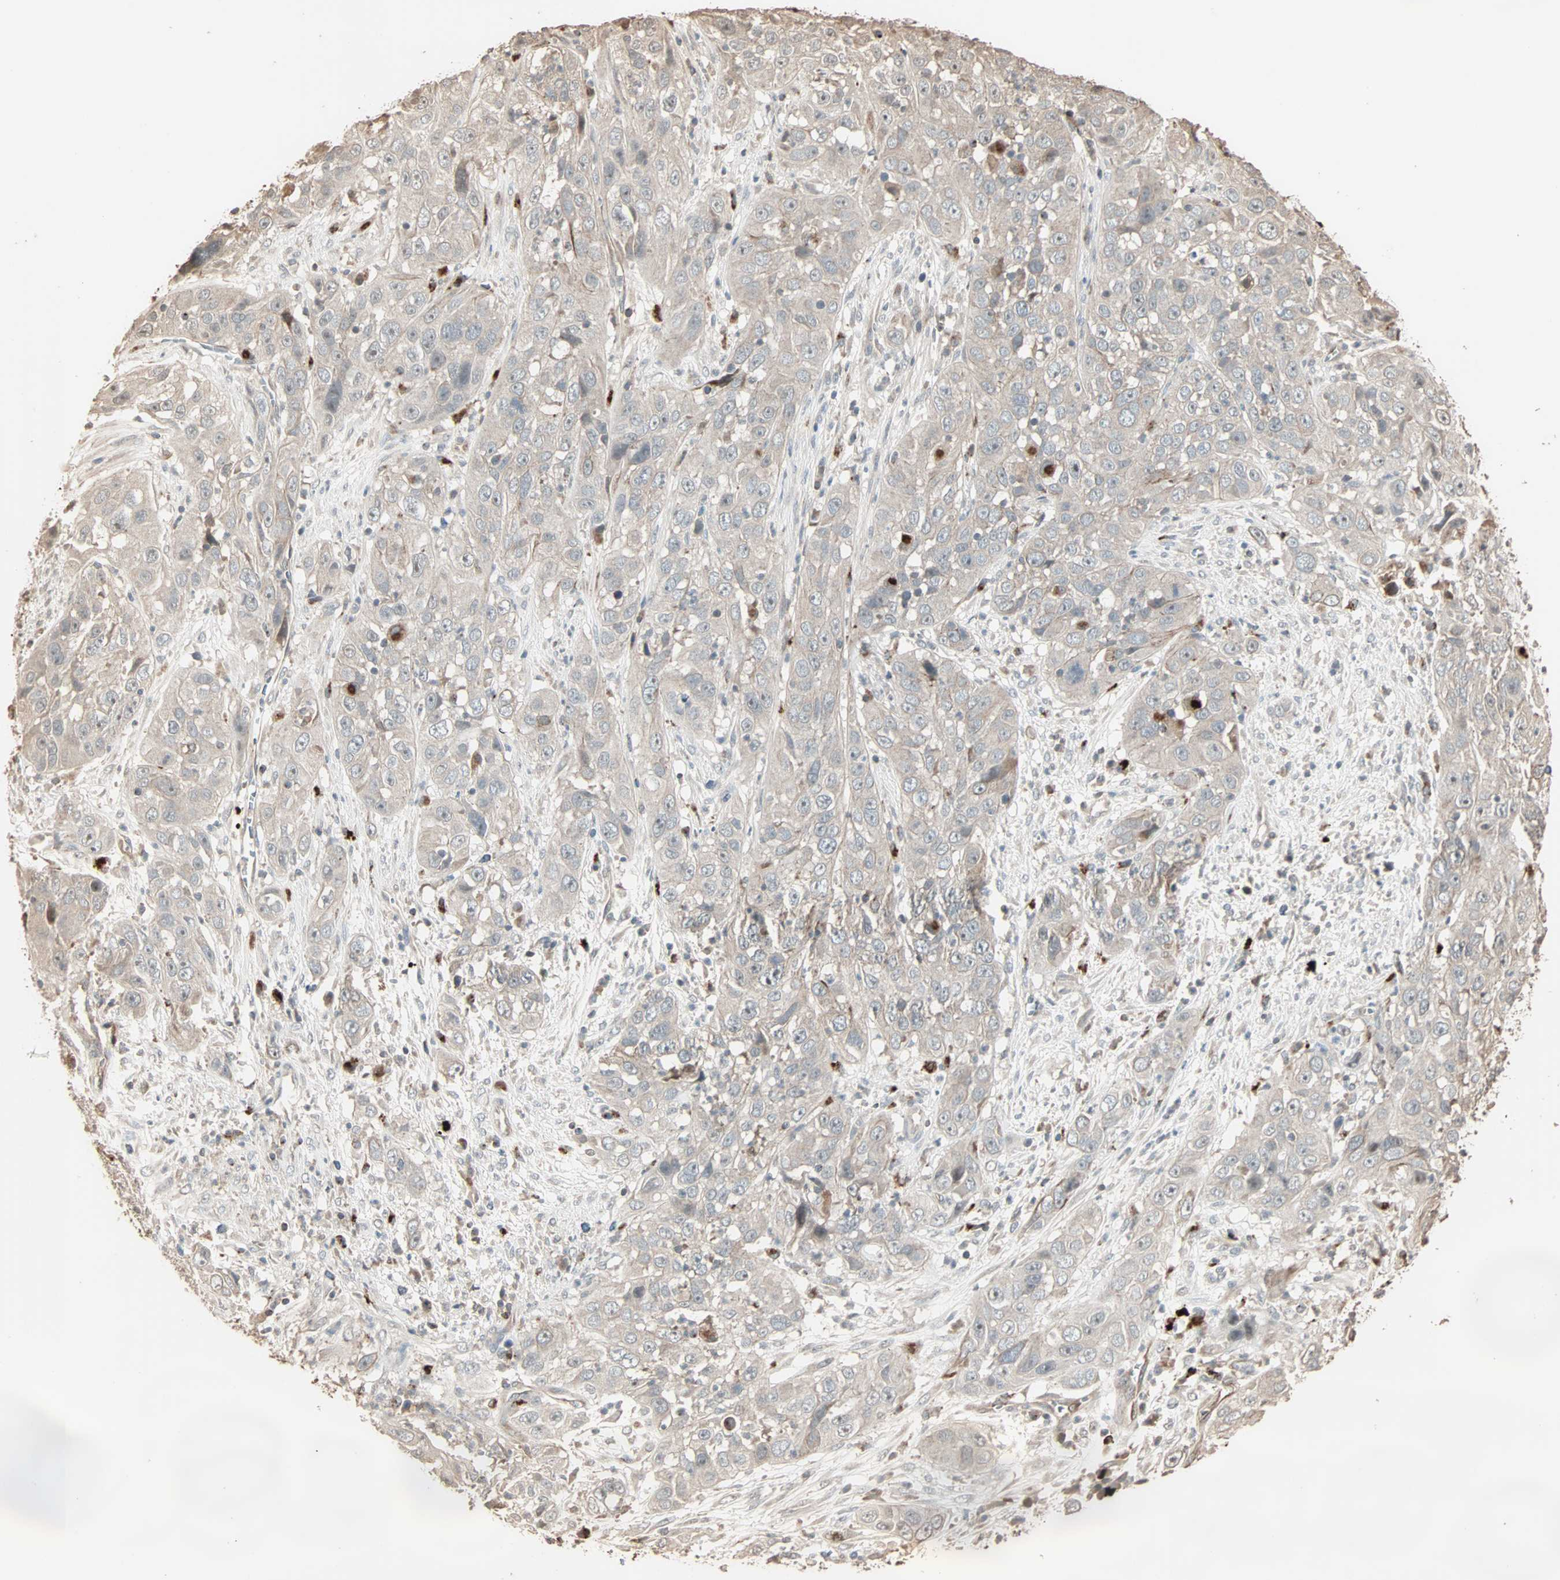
{"staining": {"intensity": "weak", "quantity": "25%-75%", "location": "cytoplasmic/membranous"}, "tissue": "cervical cancer", "cell_type": "Tumor cells", "image_type": "cancer", "snomed": [{"axis": "morphology", "description": "Squamous cell carcinoma, NOS"}, {"axis": "topography", "description": "Cervix"}], "caption": "This image exhibits cervical squamous cell carcinoma stained with immunohistochemistry to label a protein in brown. The cytoplasmic/membranous of tumor cells show weak positivity for the protein. Nuclei are counter-stained blue.", "gene": "CALCRL", "patient": {"sex": "female", "age": 32}}